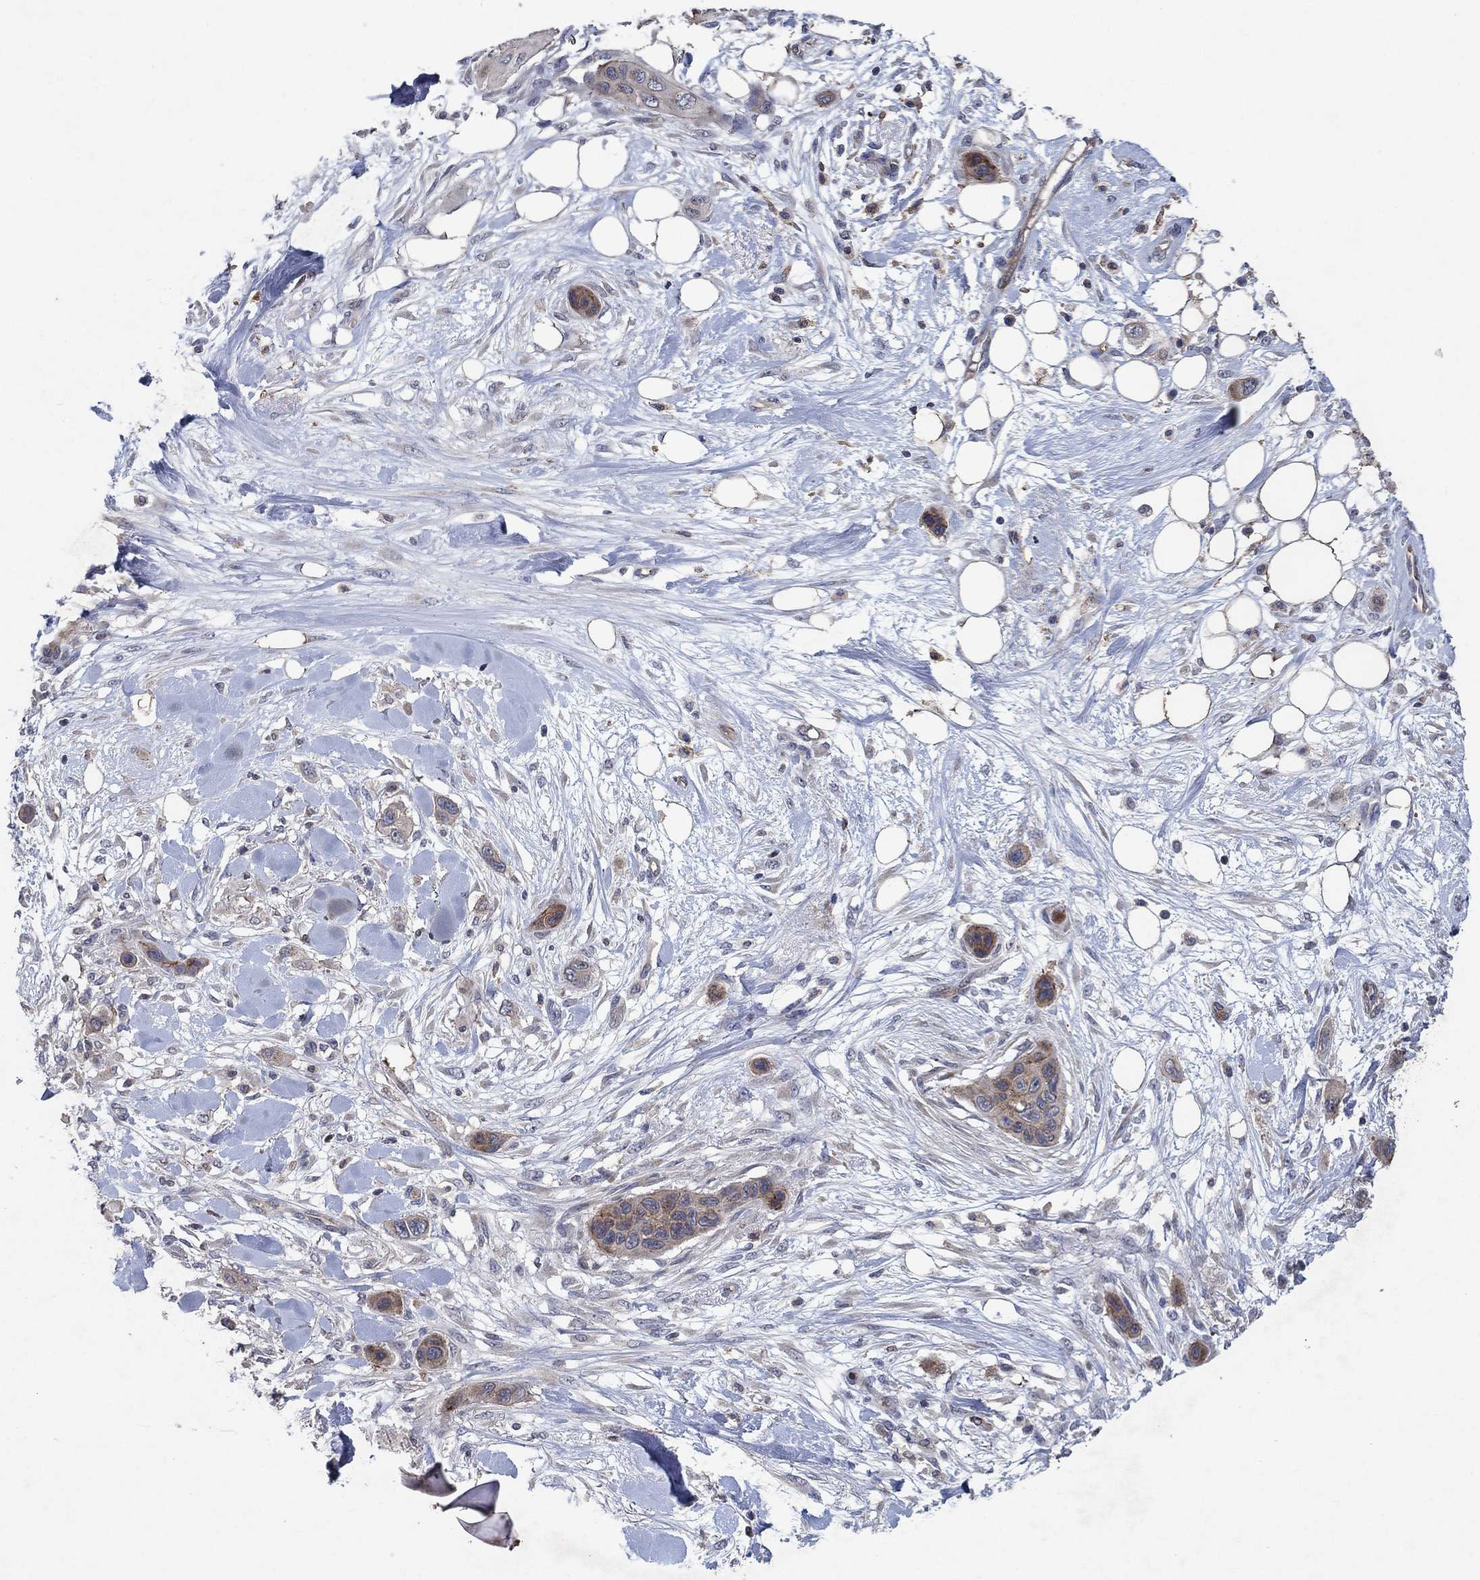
{"staining": {"intensity": "strong", "quantity": "<25%", "location": "cytoplasmic/membranous"}, "tissue": "skin cancer", "cell_type": "Tumor cells", "image_type": "cancer", "snomed": [{"axis": "morphology", "description": "Squamous cell carcinoma, NOS"}, {"axis": "topography", "description": "Skin"}], "caption": "A medium amount of strong cytoplasmic/membranous positivity is seen in approximately <25% of tumor cells in squamous cell carcinoma (skin) tissue.", "gene": "FRG1", "patient": {"sex": "male", "age": 79}}